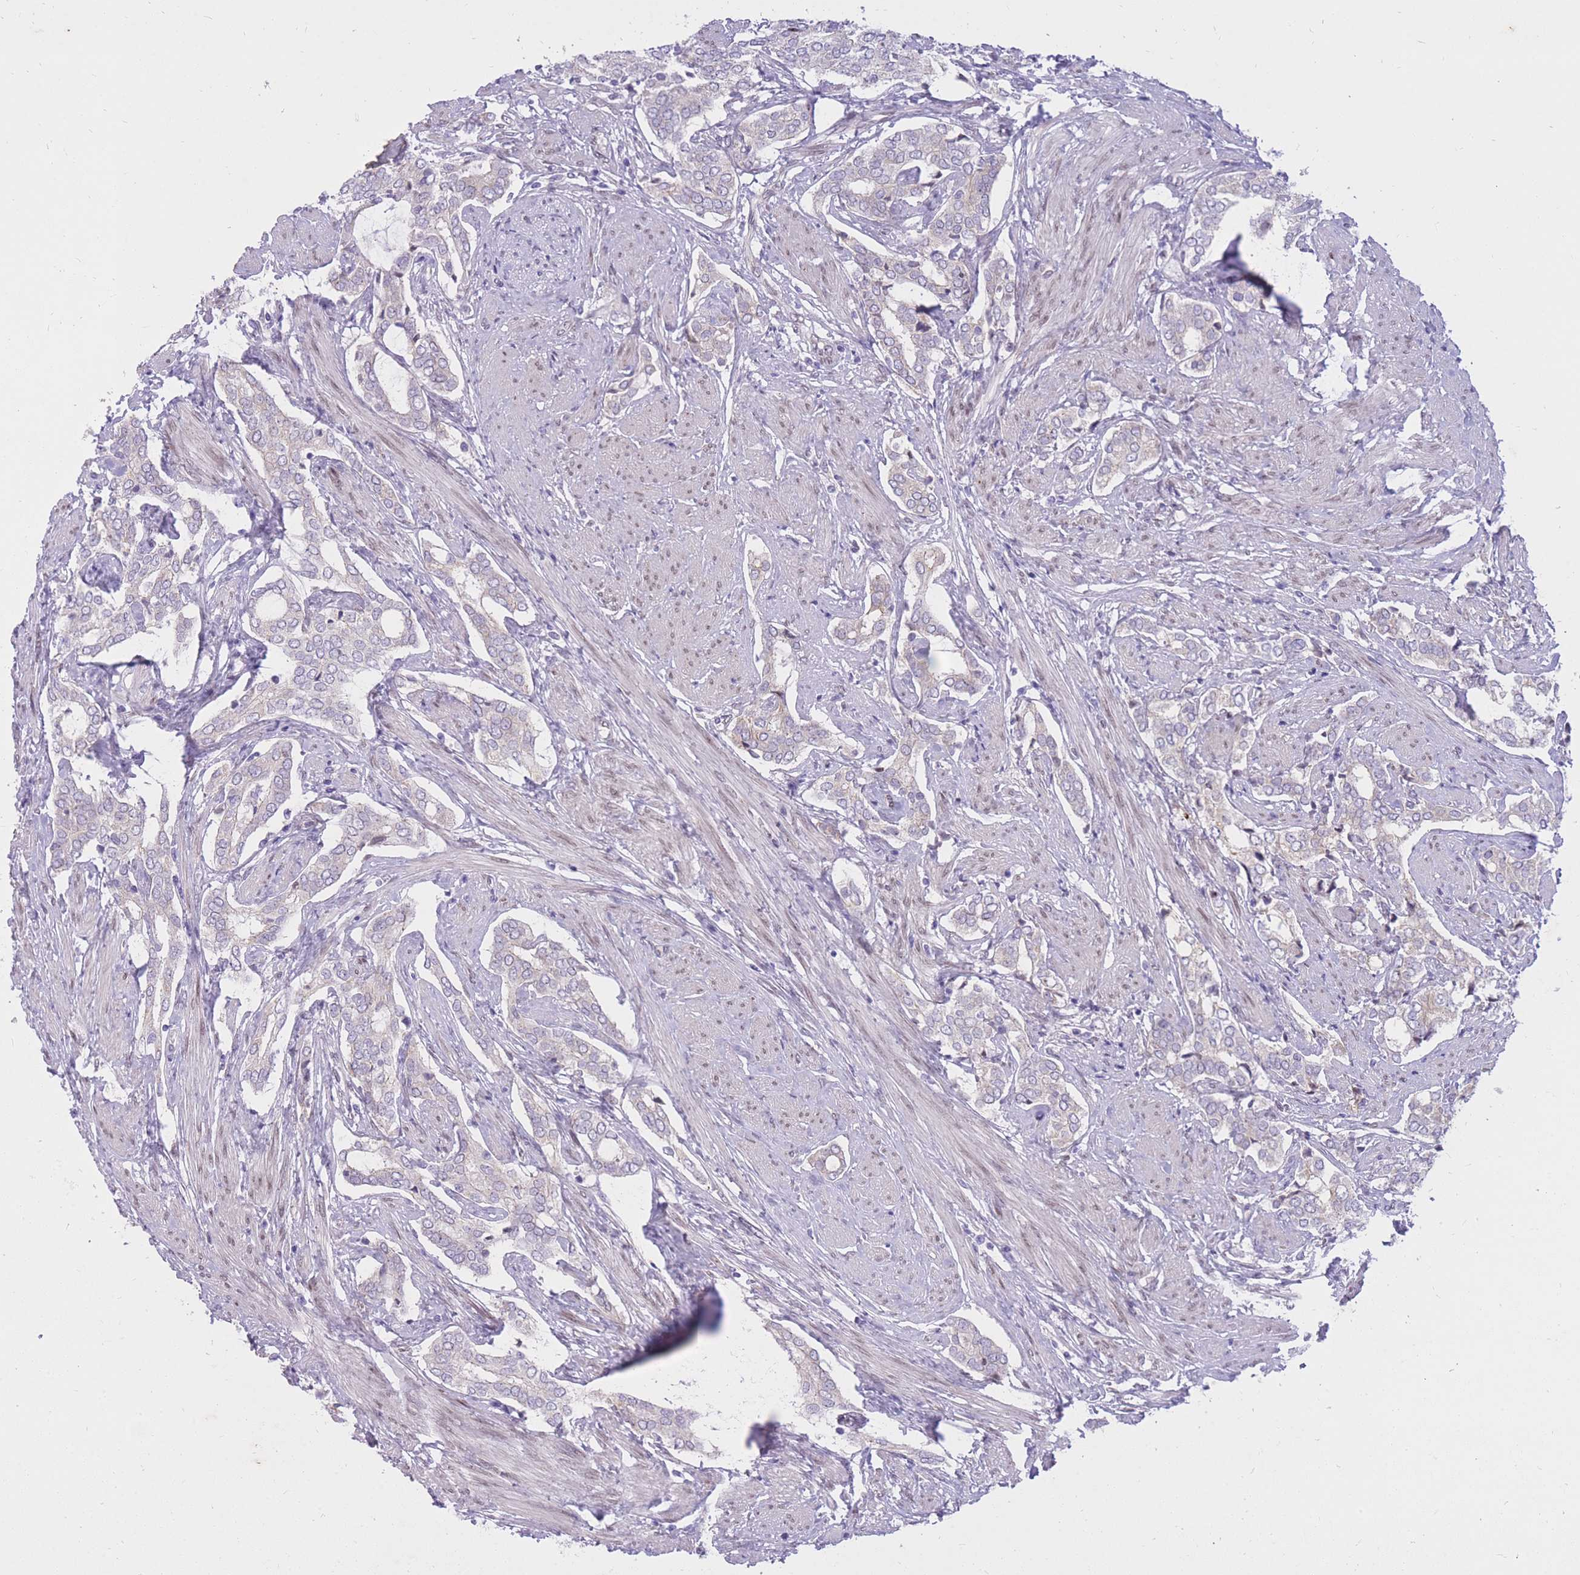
{"staining": {"intensity": "weak", "quantity": "<25%", "location": "cytoplasmic/membranous"}, "tissue": "prostate cancer", "cell_type": "Tumor cells", "image_type": "cancer", "snomed": [{"axis": "morphology", "description": "Adenocarcinoma, High grade"}, {"axis": "topography", "description": "Prostate"}], "caption": "Immunohistochemical staining of human prostate cancer (adenocarcinoma (high-grade)) shows no significant expression in tumor cells.", "gene": "HOOK2", "patient": {"sex": "male", "age": 71}}